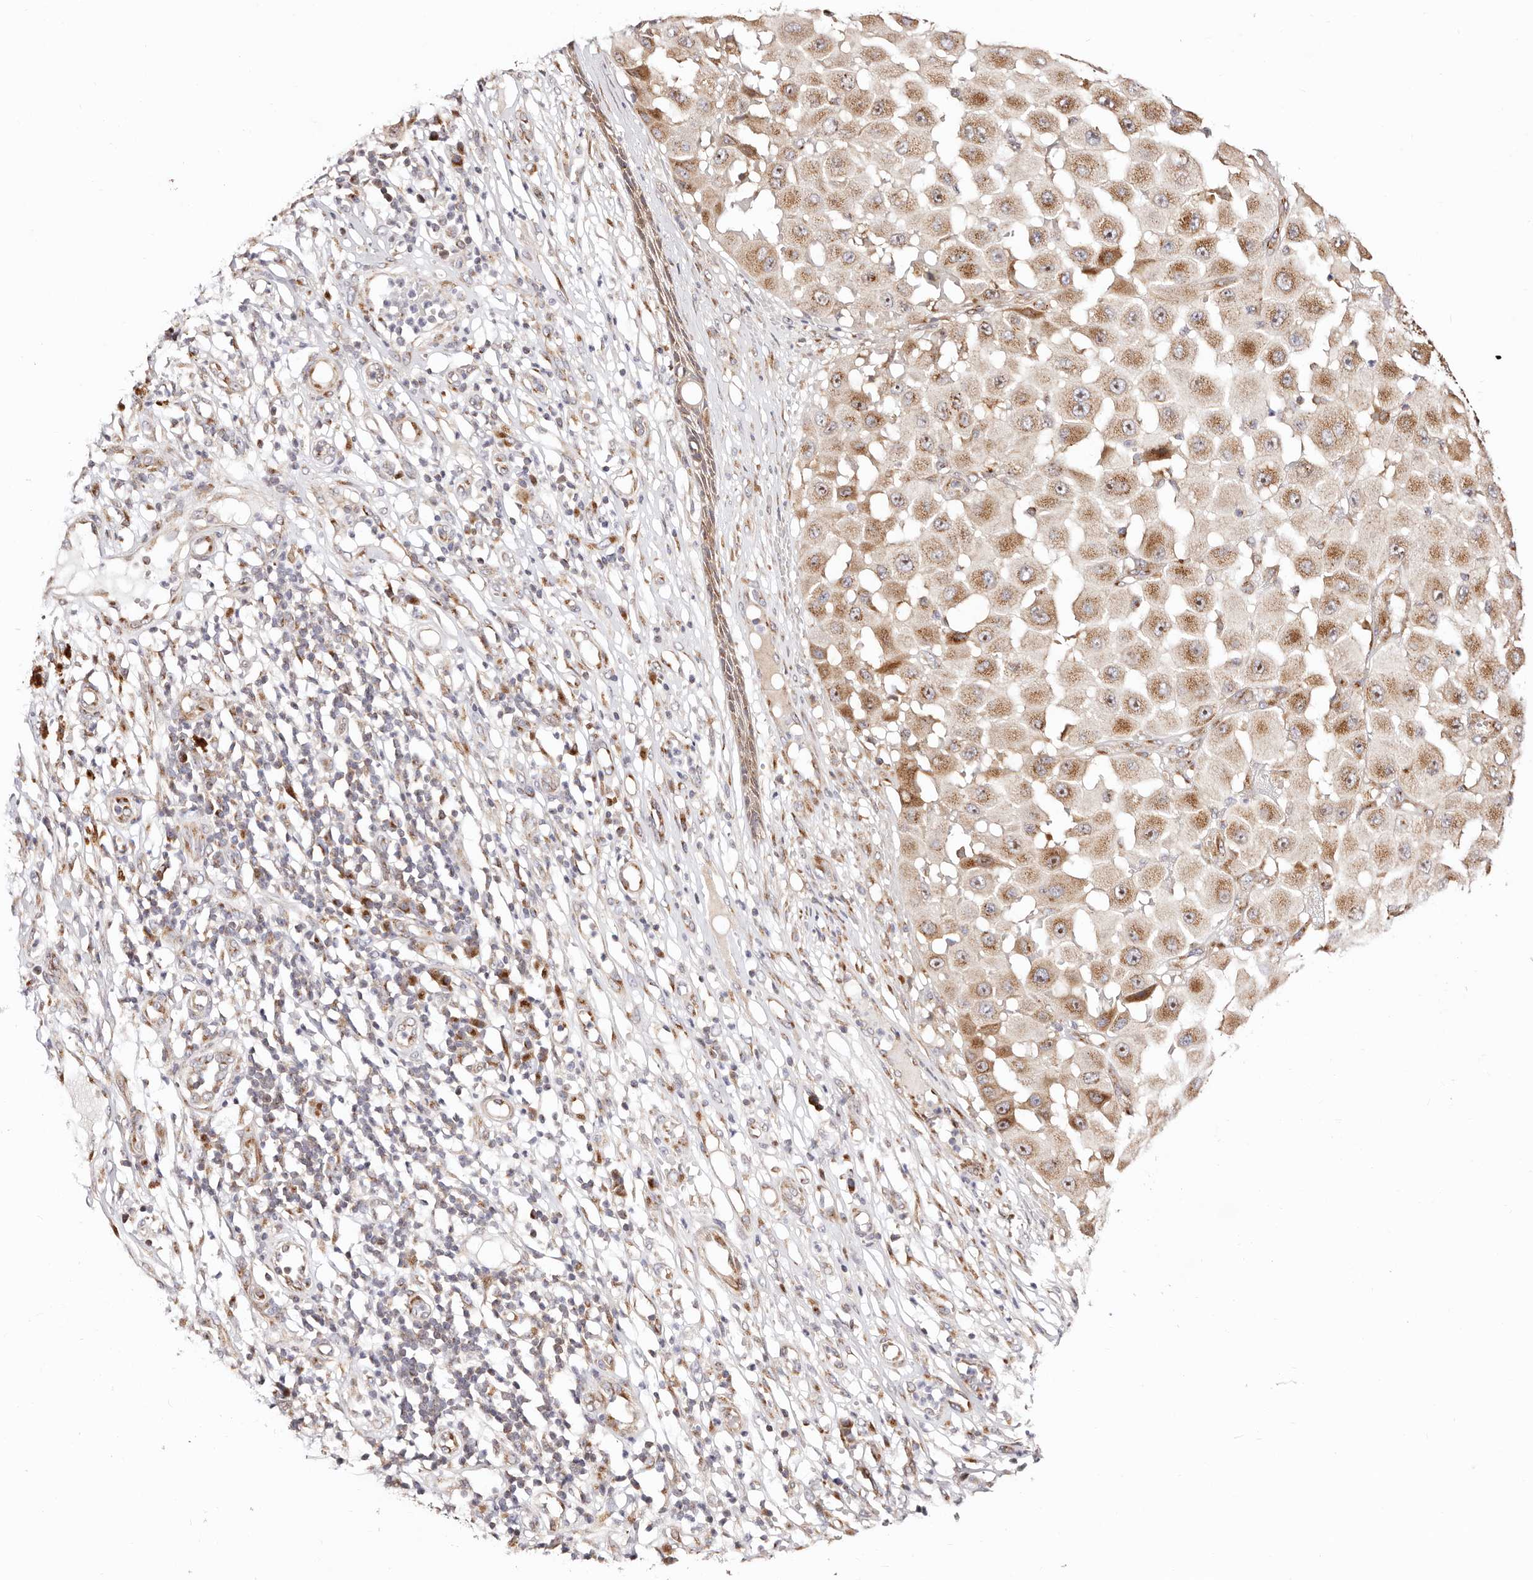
{"staining": {"intensity": "moderate", "quantity": "25%-75%", "location": "cytoplasmic/membranous,nuclear"}, "tissue": "melanoma", "cell_type": "Tumor cells", "image_type": "cancer", "snomed": [{"axis": "morphology", "description": "Malignant melanoma, NOS"}, {"axis": "topography", "description": "Skin"}], "caption": "This is an image of immunohistochemistry (IHC) staining of melanoma, which shows moderate positivity in the cytoplasmic/membranous and nuclear of tumor cells.", "gene": "MAPK6", "patient": {"sex": "female", "age": 81}}